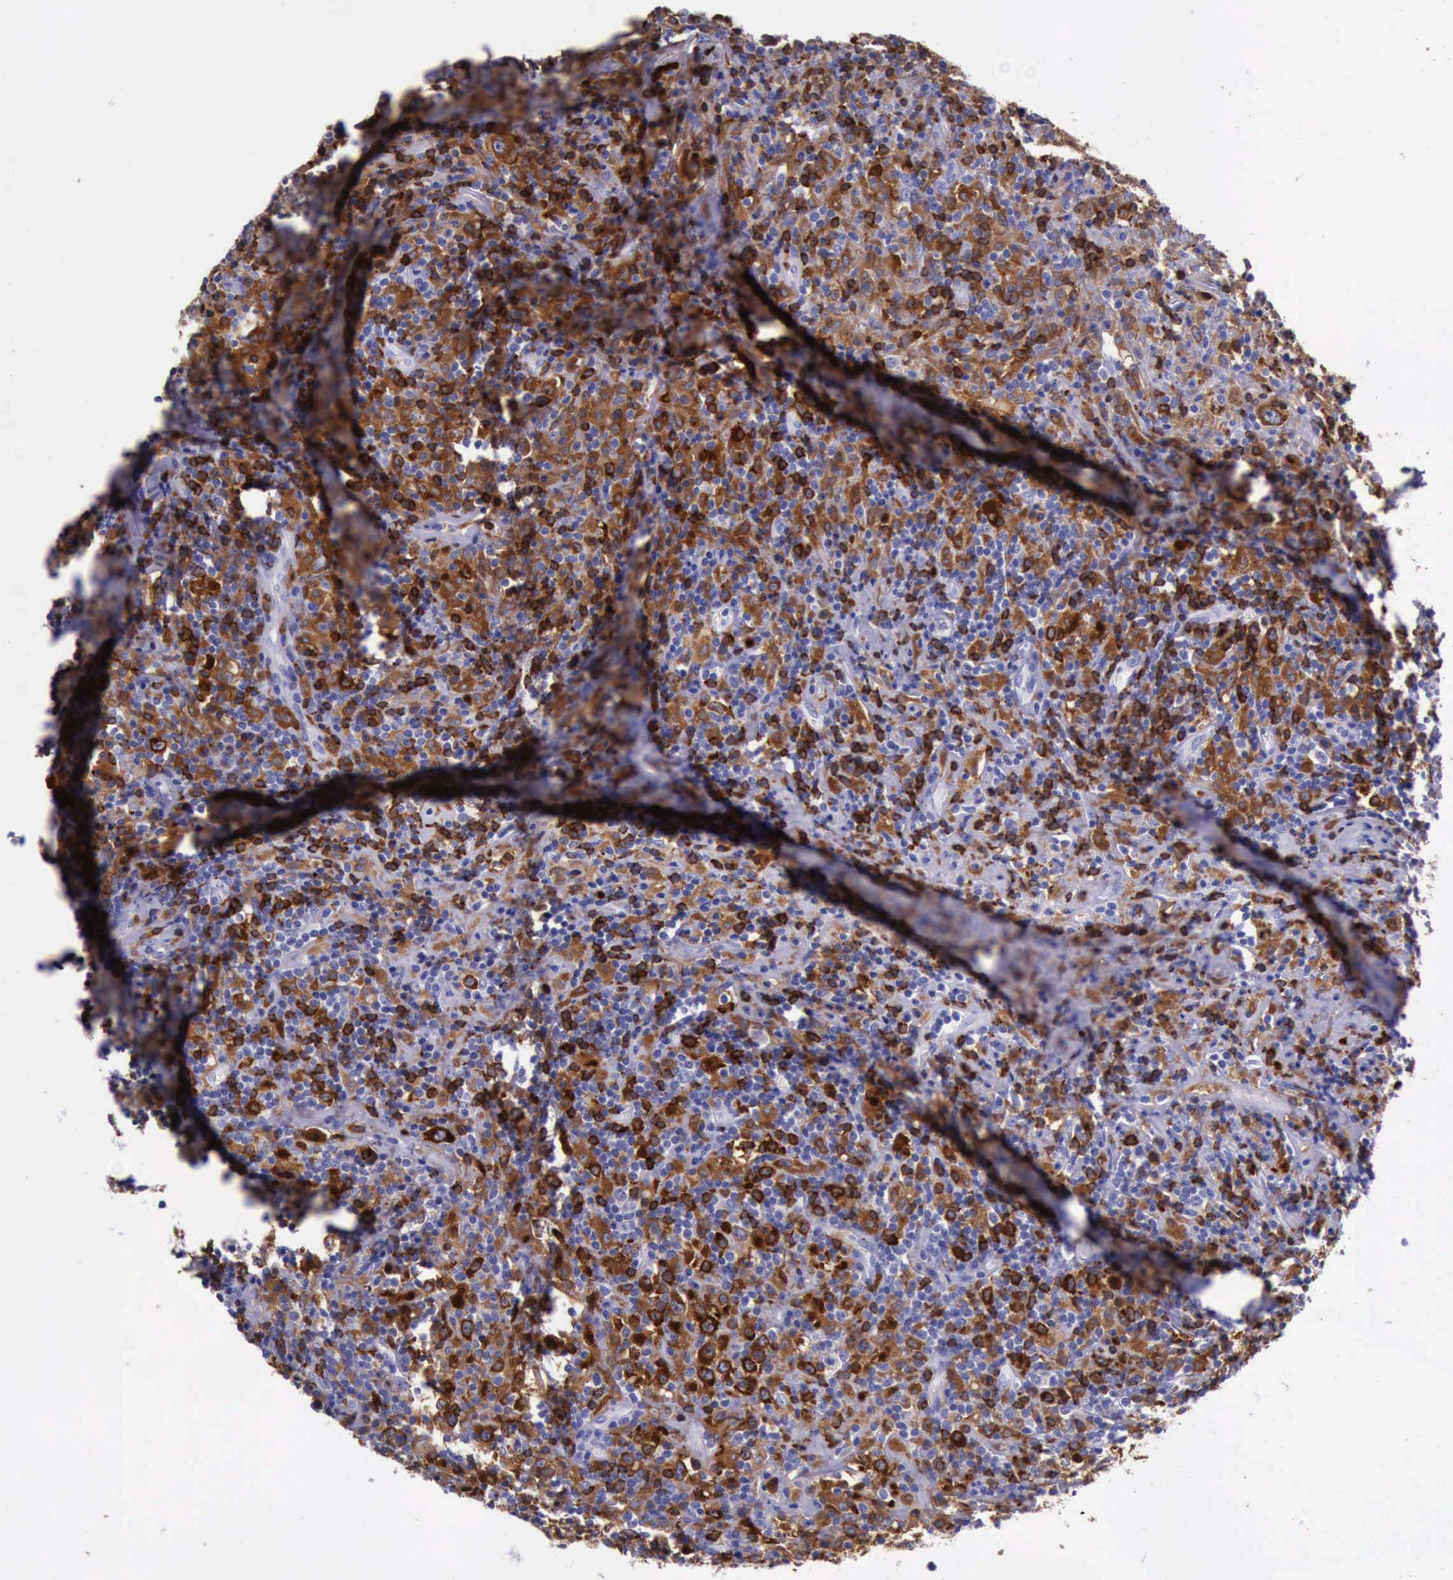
{"staining": {"intensity": "strong", "quantity": "25%-75%", "location": "cytoplasmic/membranous"}, "tissue": "lymphoma", "cell_type": "Tumor cells", "image_type": "cancer", "snomed": [{"axis": "morphology", "description": "Hodgkin's disease, NOS"}, {"axis": "topography", "description": "Lymph node"}], "caption": "Protein analysis of lymphoma tissue demonstrates strong cytoplasmic/membranous expression in approximately 25%-75% of tumor cells. (DAB (3,3'-diaminobenzidine) = brown stain, brightfield microscopy at high magnification).", "gene": "BTK", "patient": {"sex": "male", "age": 46}}